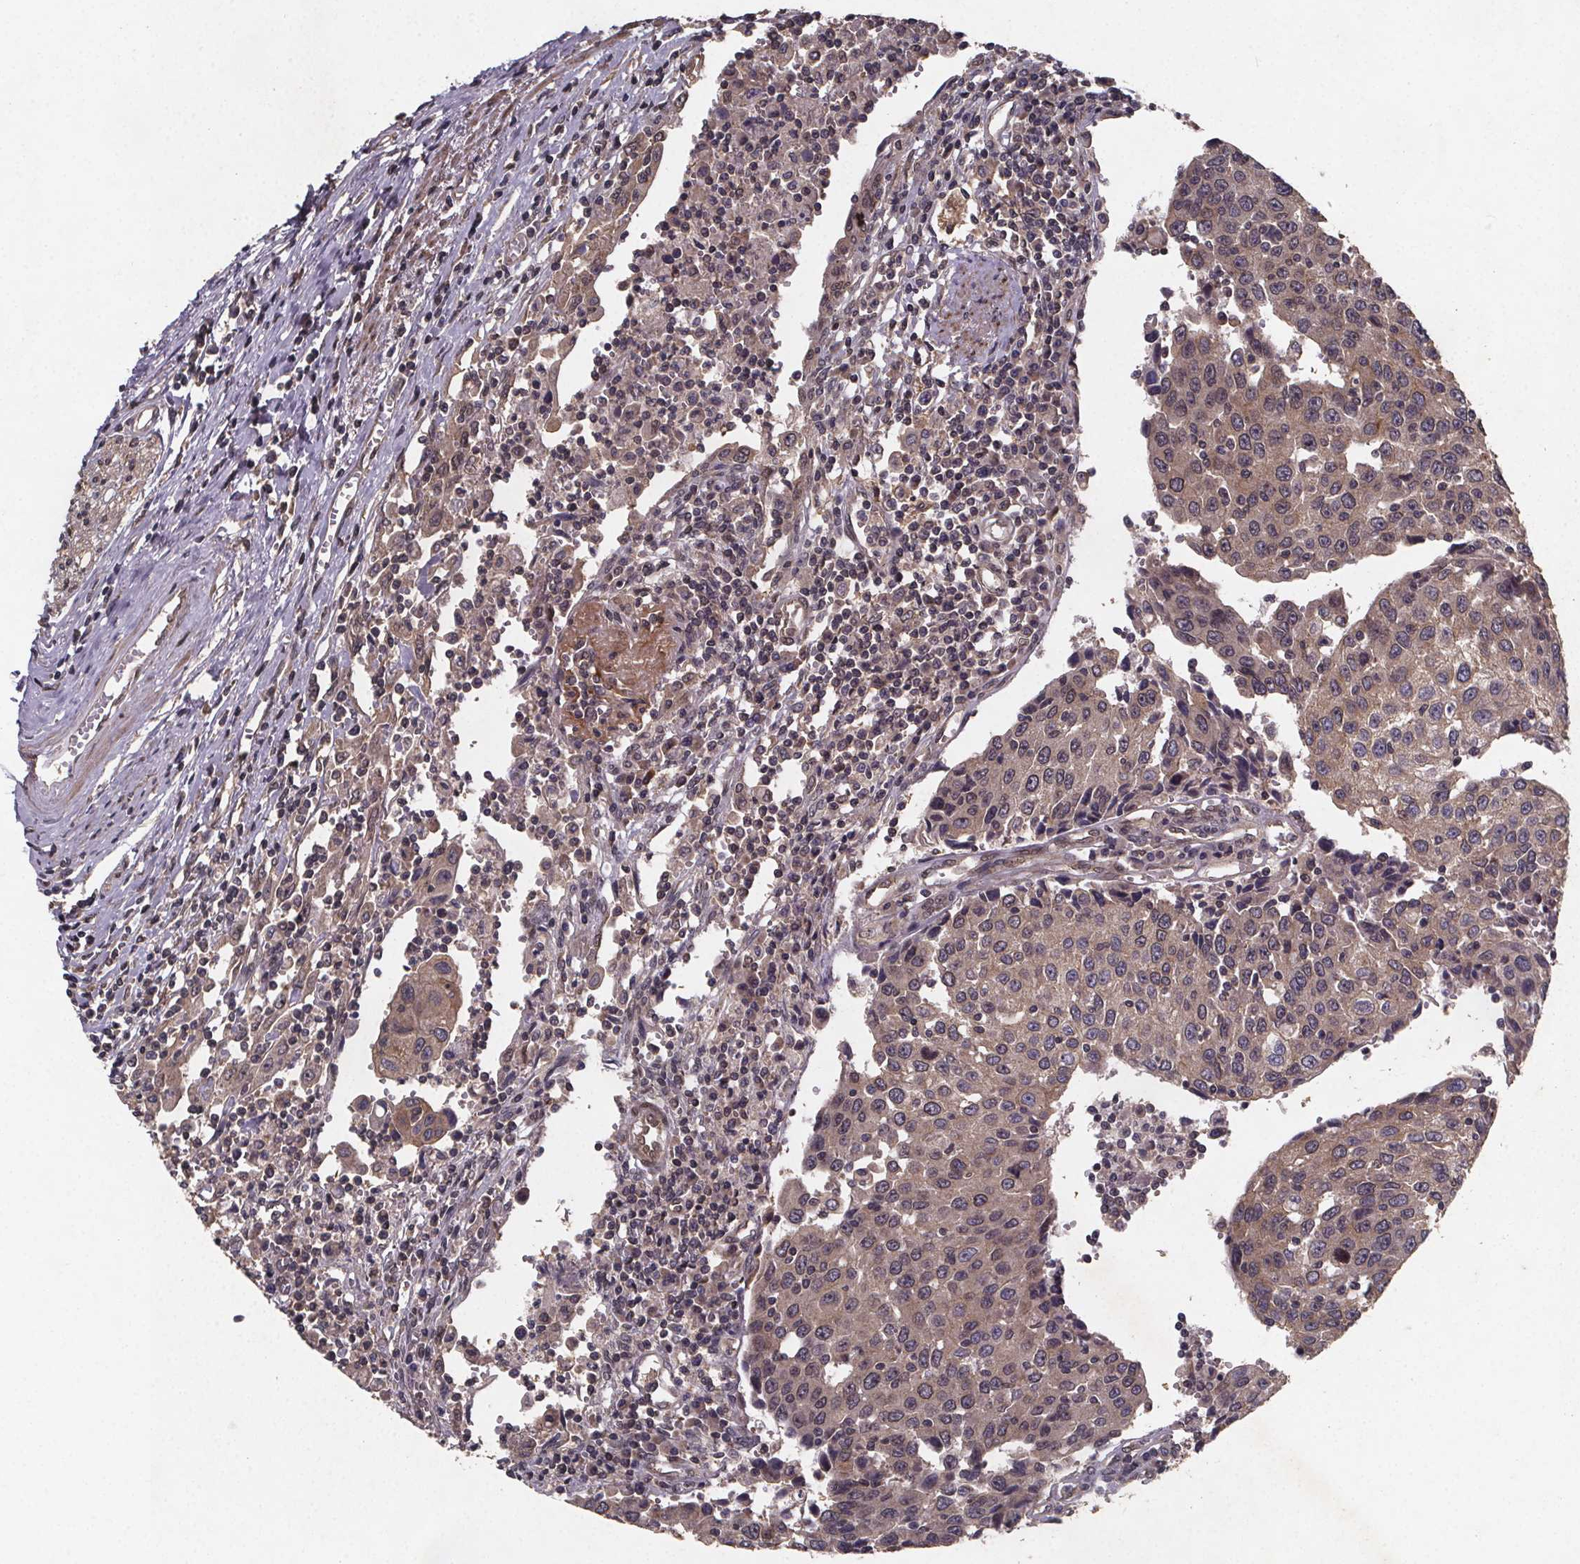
{"staining": {"intensity": "weak", "quantity": ">75%", "location": "cytoplasmic/membranous"}, "tissue": "urothelial cancer", "cell_type": "Tumor cells", "image_type": "cancer", "snomed": [{"axis": "morphology", "description": "Urothelial carcinoma, High grade"}, {"axis": "topography", "description": "Urinary bladder"}], "caption": "DAB immunohistochemical staining of urothelial cancer exhibits weak cytoplasmic/membranous protein positivity in about >75% of tumor cells. (DAB (3,3'-diaminobenzidine) IHC with brightfield microscopy, high magnification).", "gene": "PIERCE2", "patient": {"sex": "female", "age": 85}}